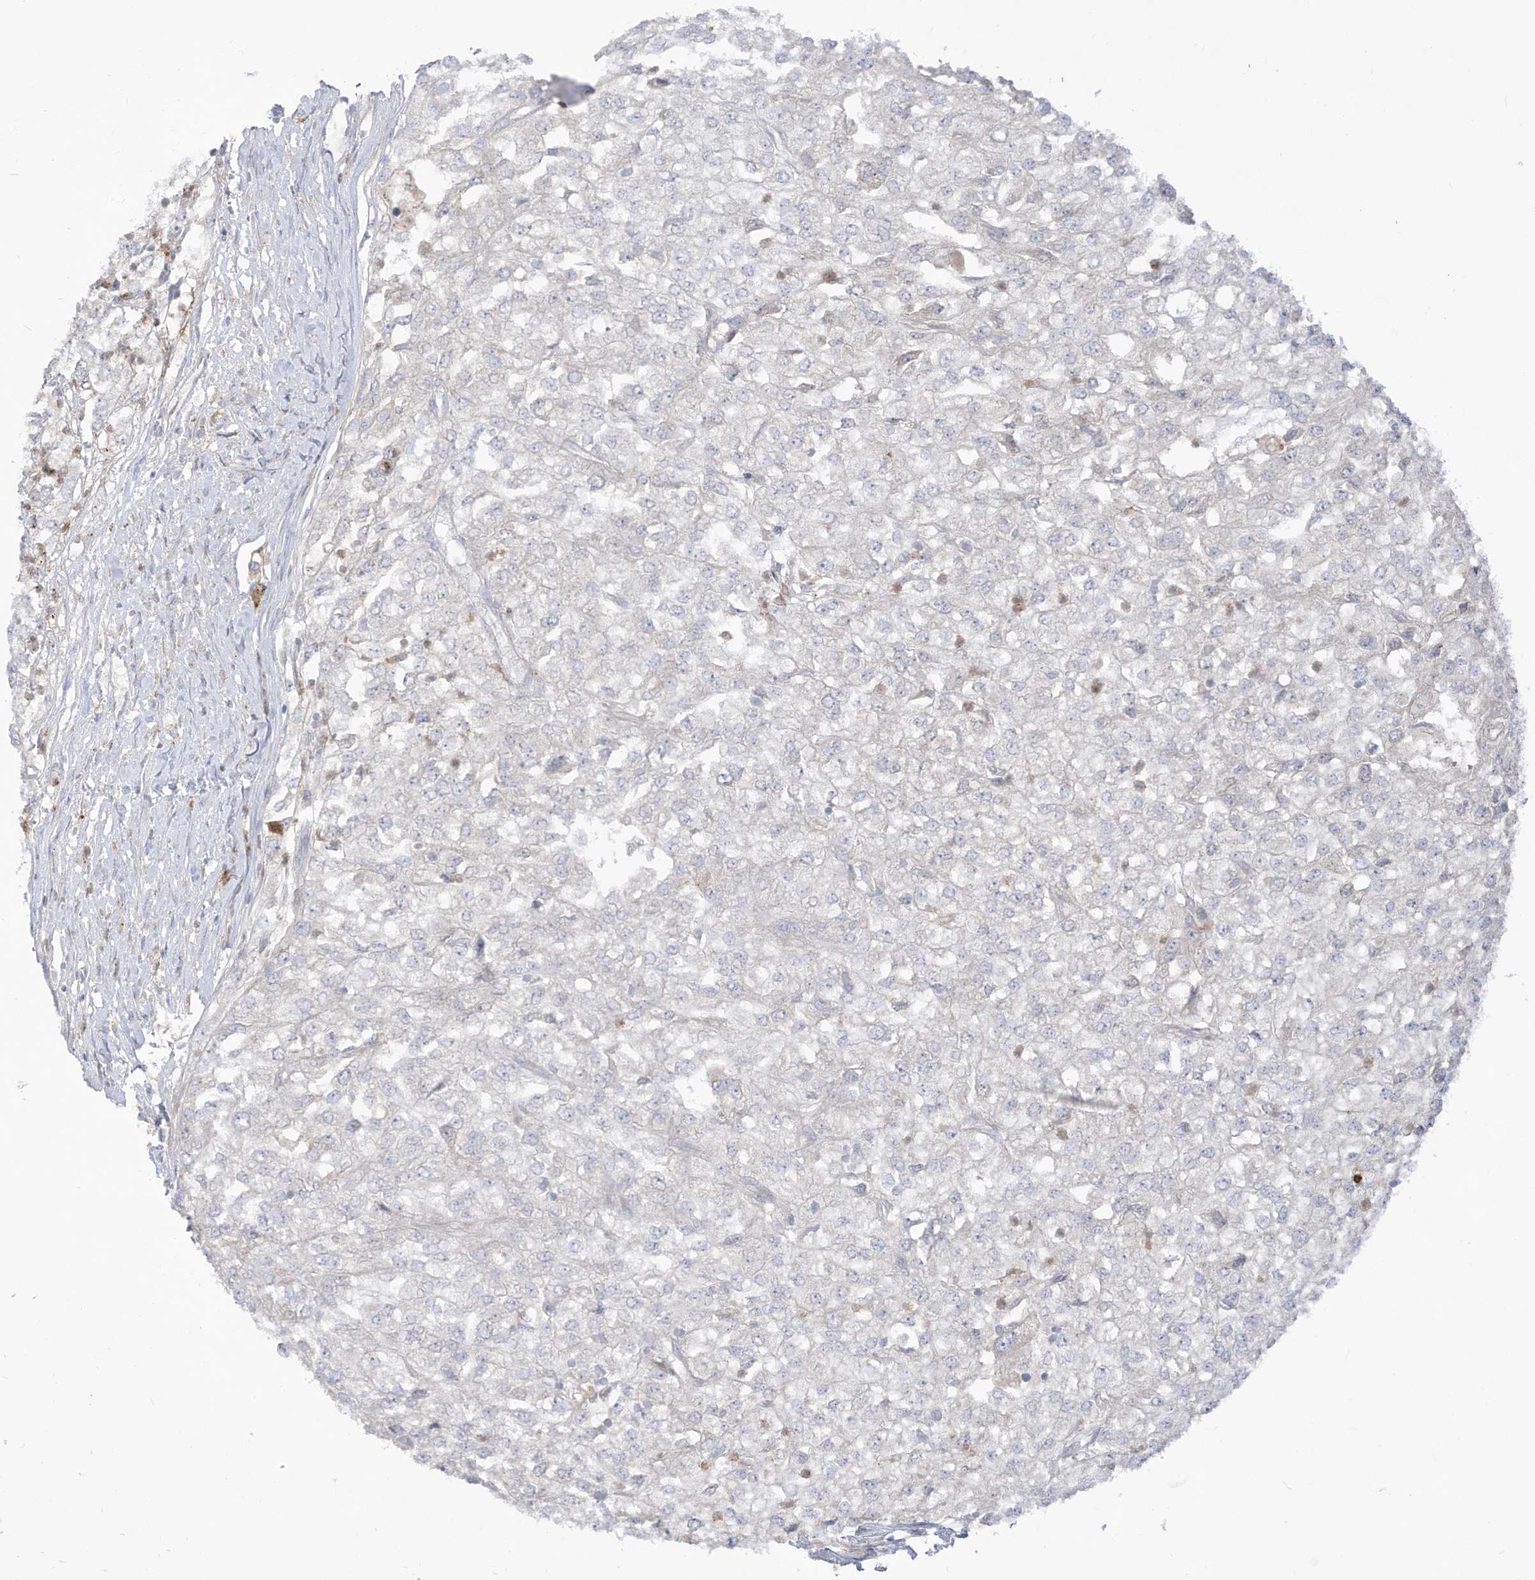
{"staining": {"intensity": "negative", "quantity": "none", "location": "none"}, "tissue": "renal cancer", "cell_type": "Tumor cells", "image_type": "cancer", "snomed": [{"axis": "morphology", "description": "Adenocarcinoma, NOS"}, {"axis": "topography", "description": "Kidney"}], "caption": "Renal adenocarcinoma was stained to show a protein in brown. There is no significant staining in tumor cells.", "gene": "NOTO", "patient": {"sex": "female", "age": 54}}